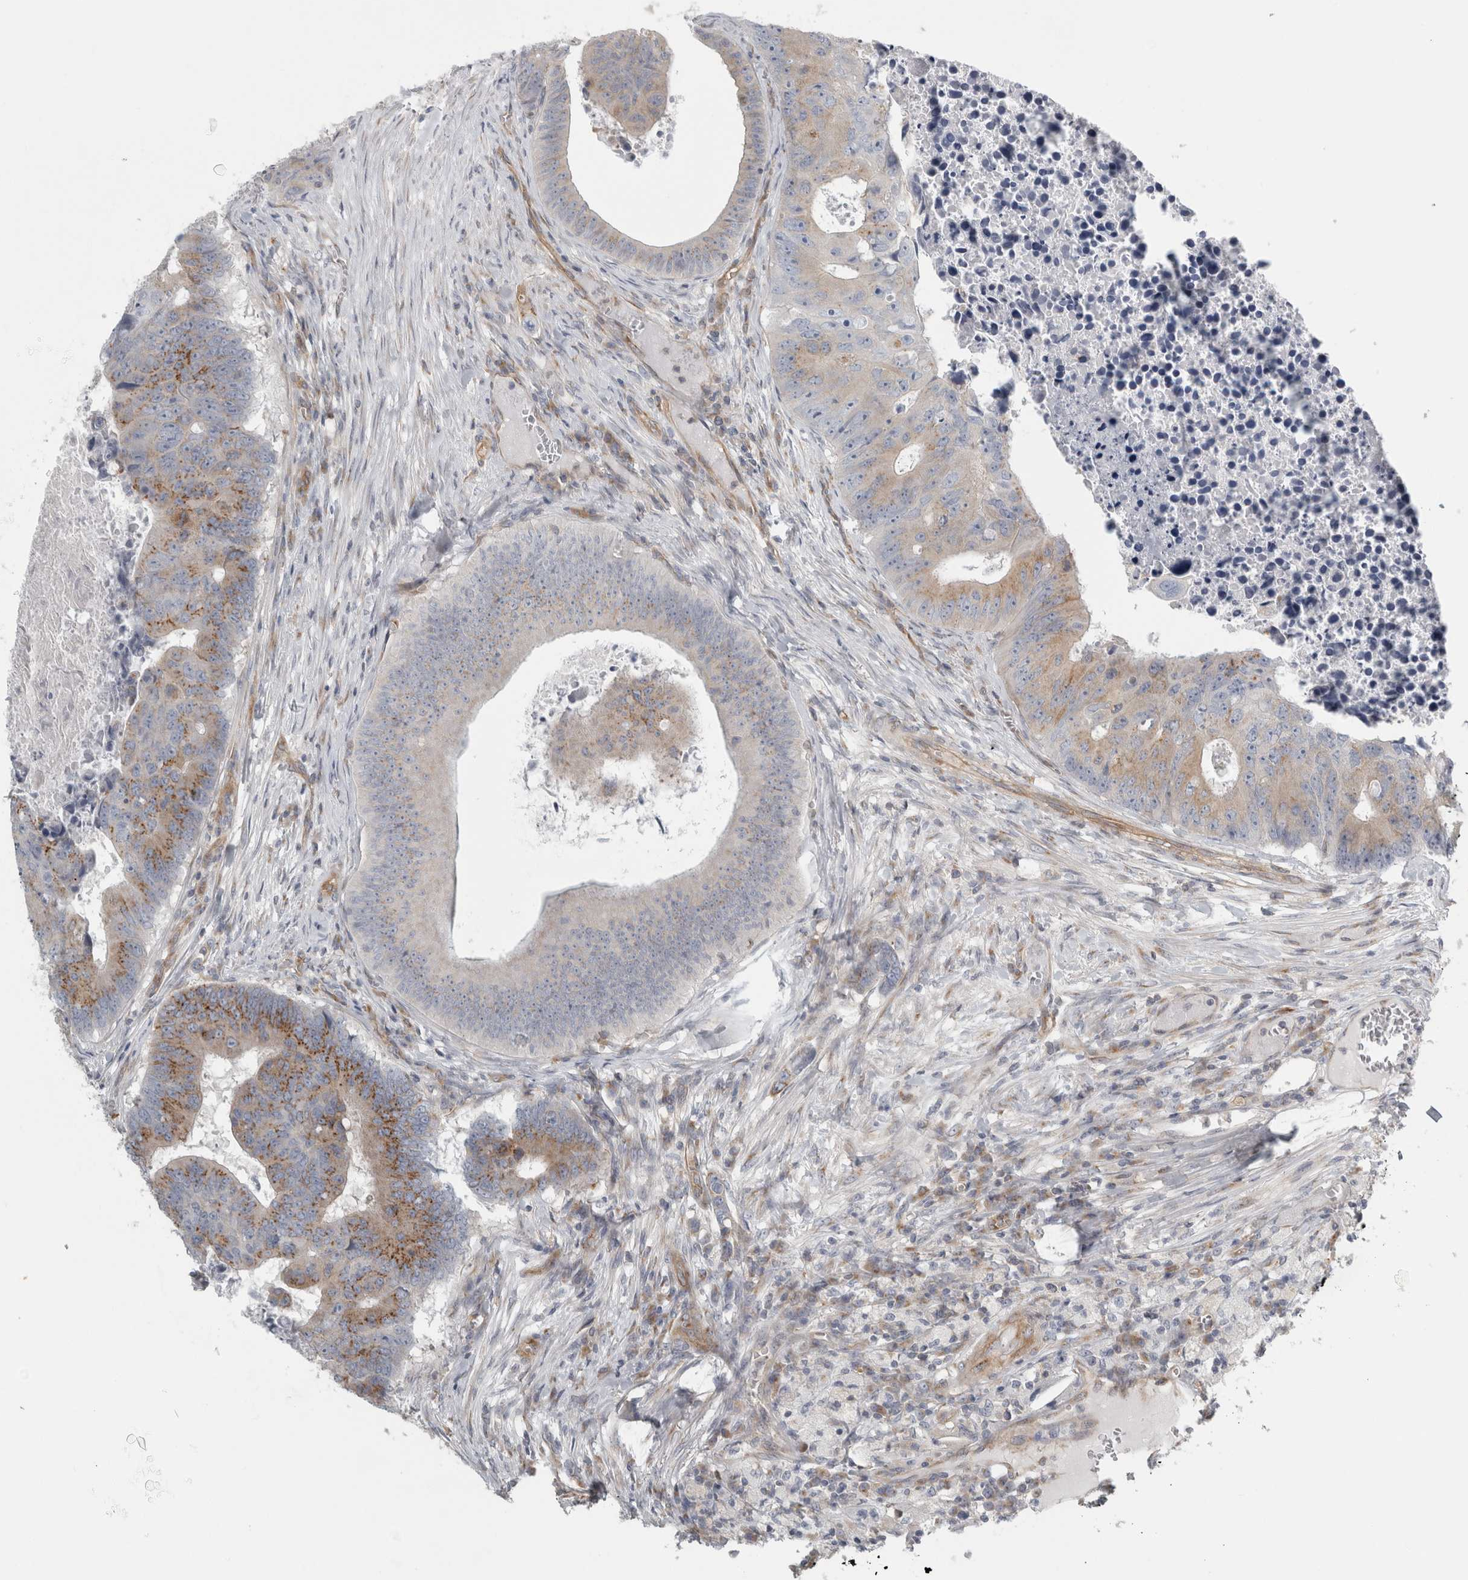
{"staining": {"intensity": "moderate", "quantity": "25%-75%", "location": "cytoplasmic/membranous"}, "tissue": "colorectal cancer", "cell_type": "Tumor cells", "image_type": "cancer", "snomed": [{"axis": "morphology", "description": "Adenocarcinoma, NOS"}, {"axis": "topography", "description": "Colon"}], "caption": "A brown stain shows moderate cytoplasmic/membranous positivity of a protein in human adenocarcinoma (colorectal) tumor cells.", "gene": "PEX6", "patient": {"sex": "male", "age": 87}}